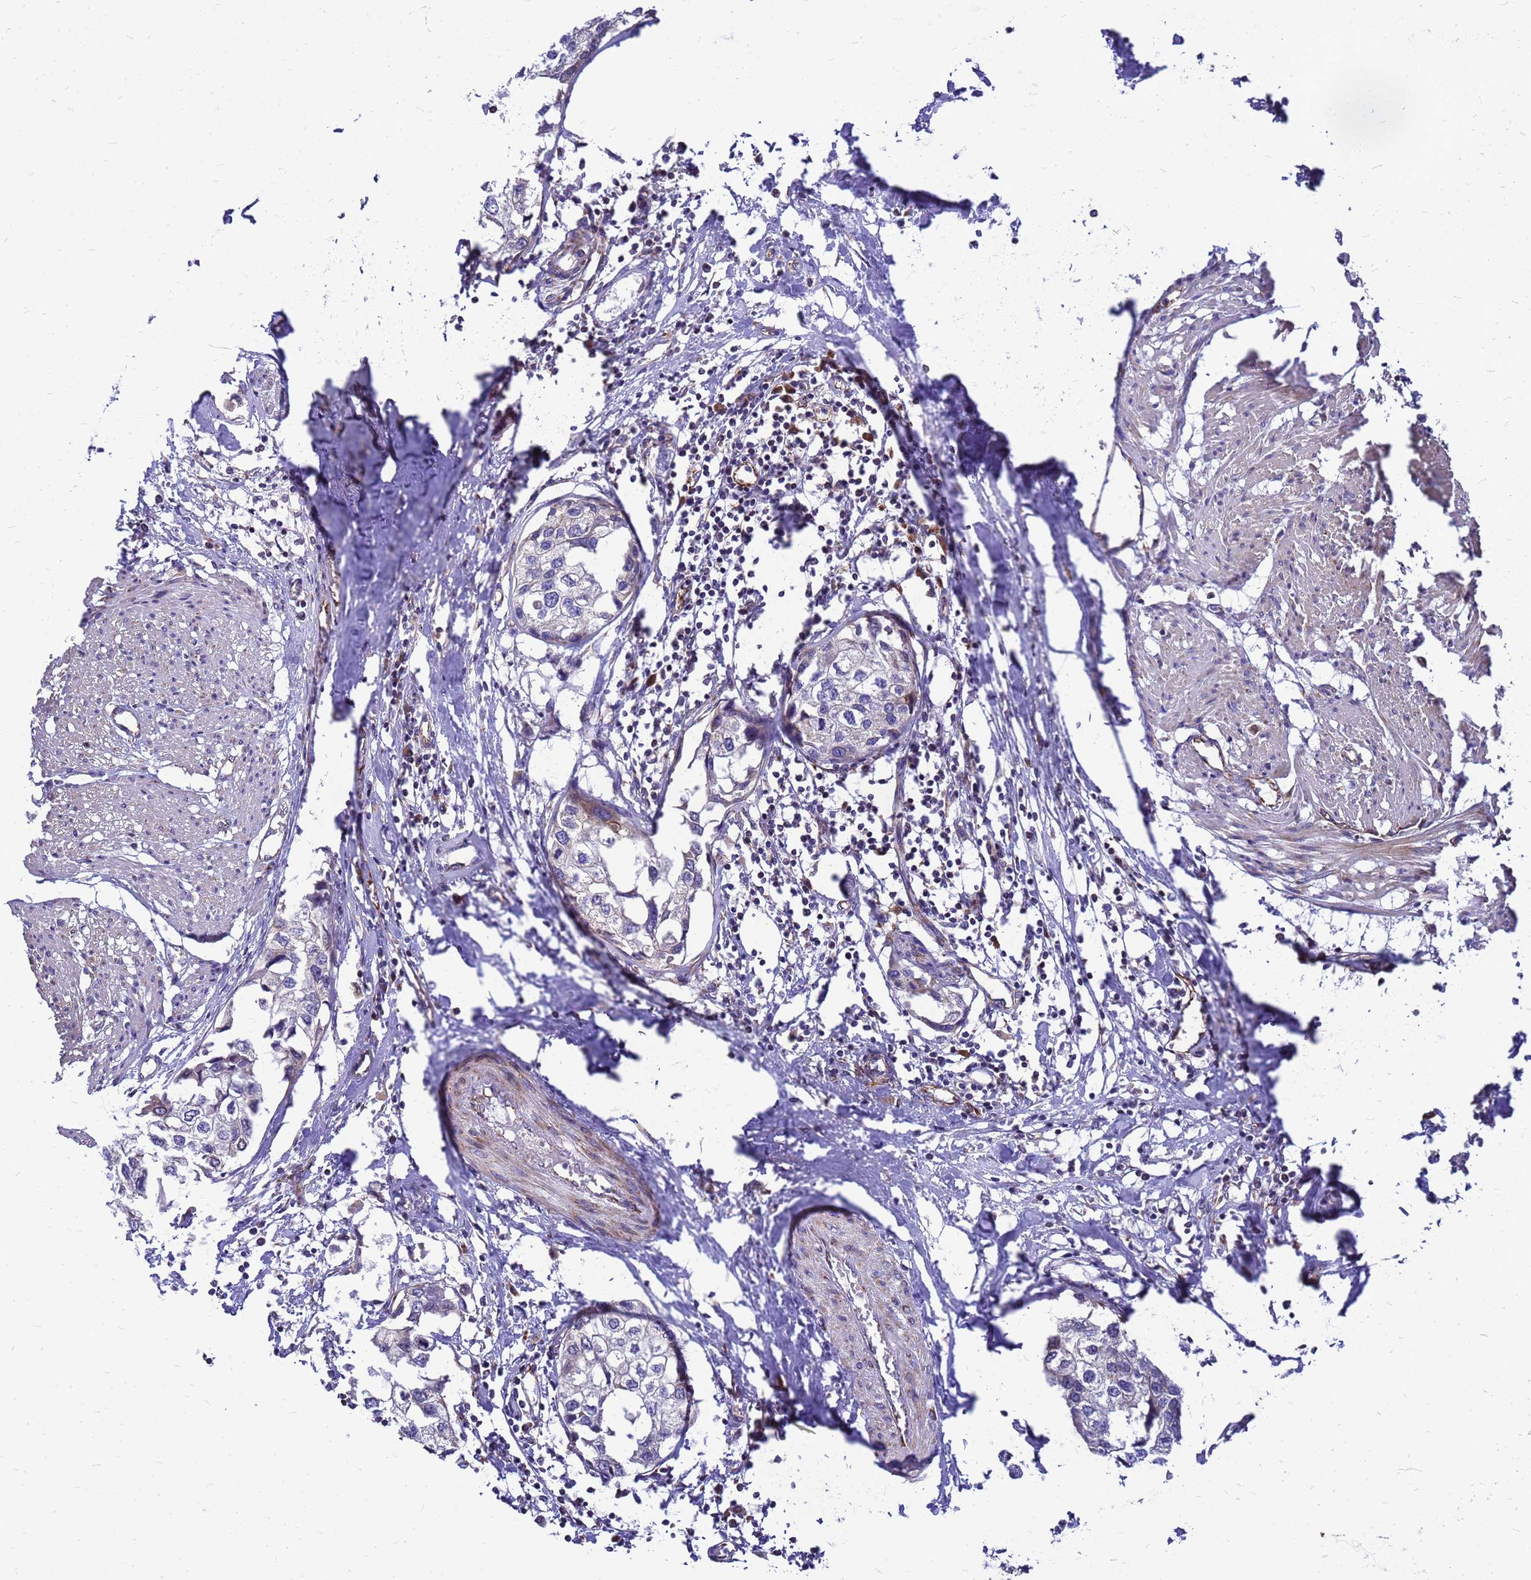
{"staining": {"intensity": "negative", "quantity": "none", "location": "none"}, "tissue": "urothelial cancer", "cell_type": "Tumor cells", "image_type": "cancer", "snomed": [{"axis": "morphology", "description": "Urothelial carcinoma, High grade"}, {"axis": "topography", "description": "Urinary bladder"}], "caption": "A high-resolution micrograph shows IHC staining of high-grade urothelial carcinoma, which demonstrates no significant staining in tumor cells.", "gene": "CMC4", "patient": {"sex": "male", "age": 64}}